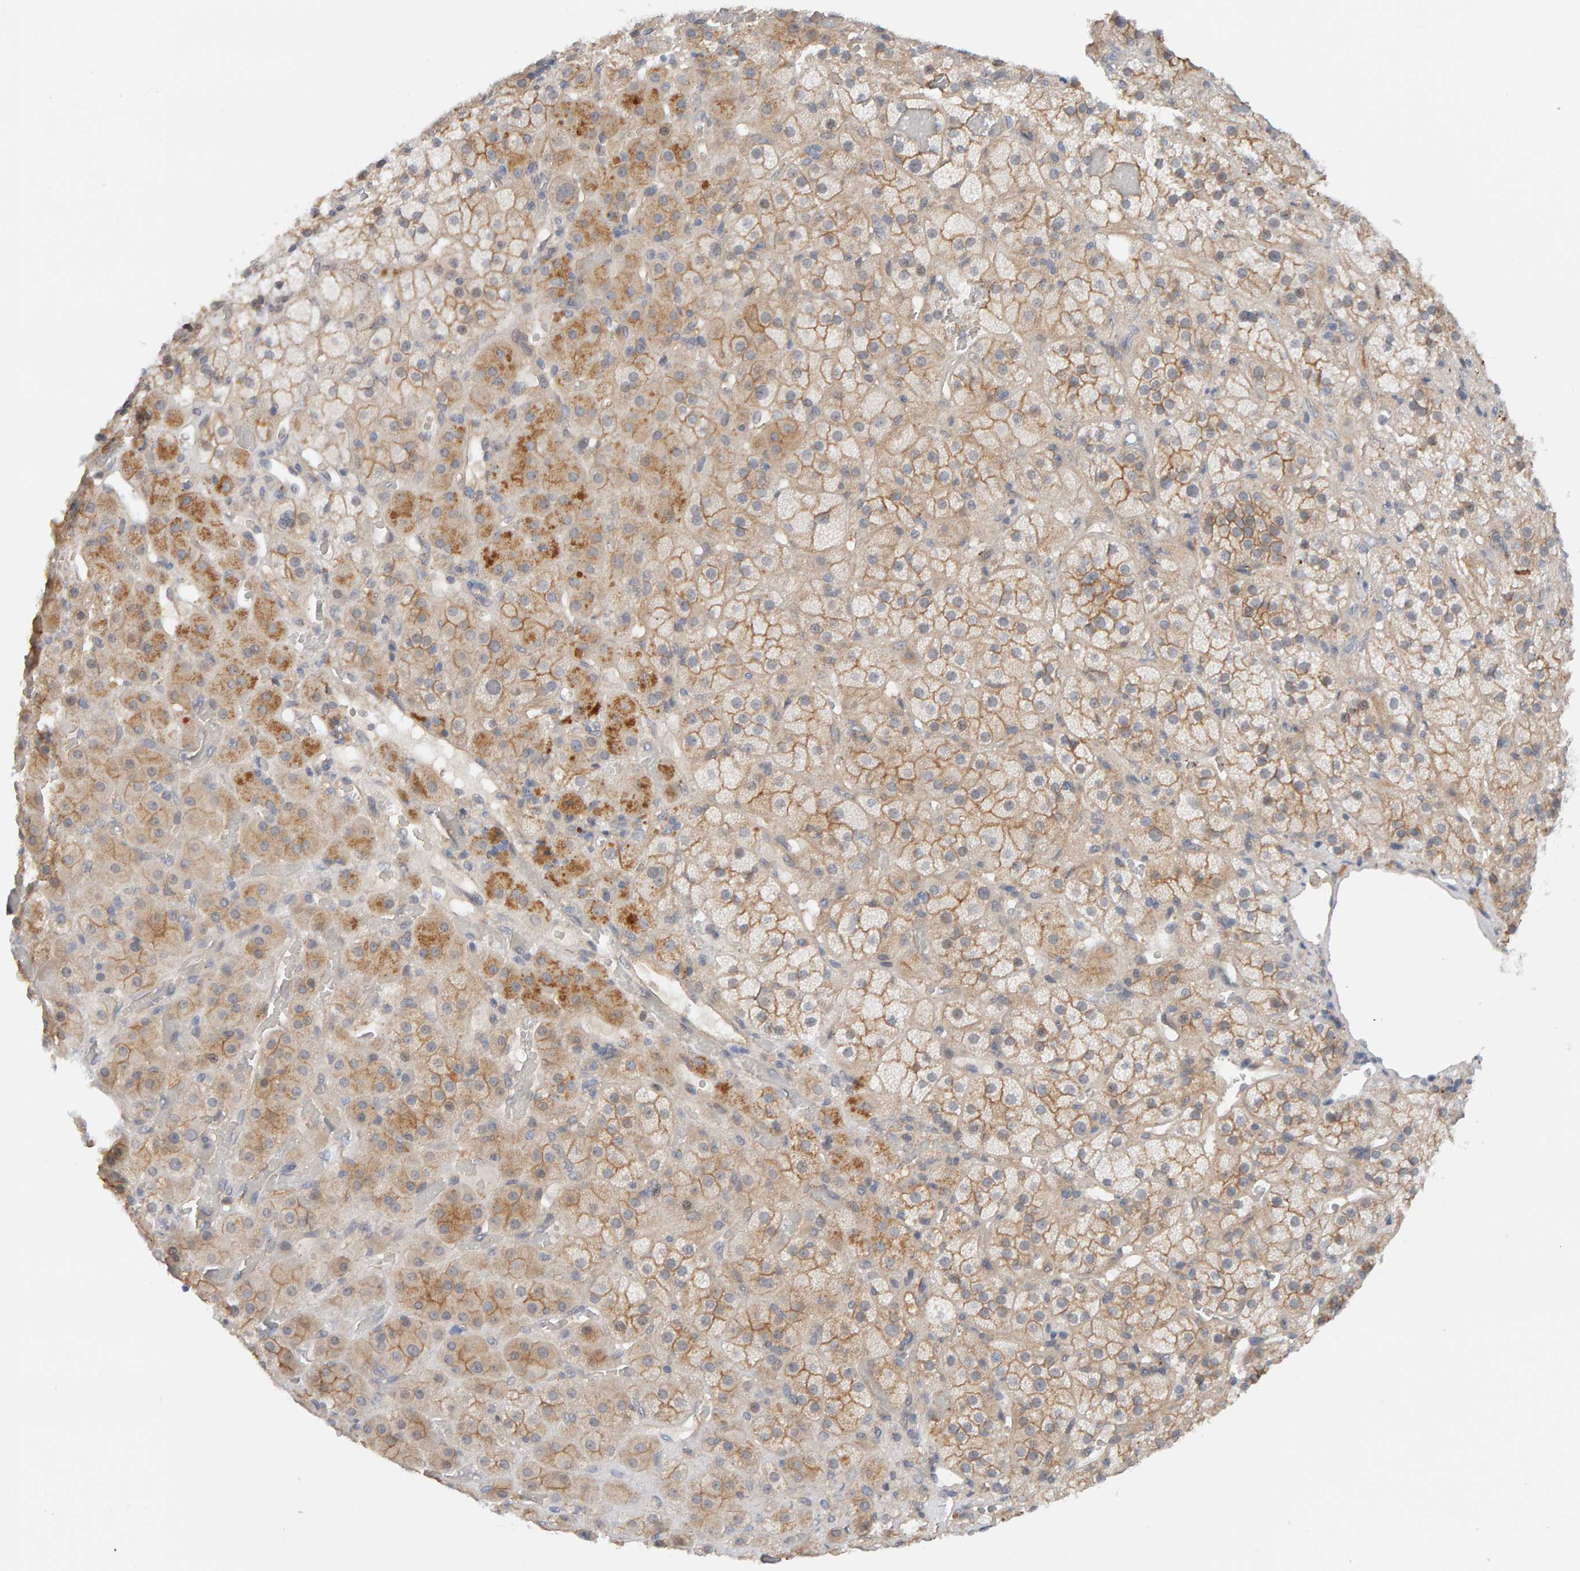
{"staining": {"intensity": "moderate", "quantity": "25%-75%", "location": "cytoplasmic/membranous"}, "tissue": "adrenal gland", "cell_type": "Glandular cells", "image_type": "normal", "snomed": [{"axis": "morphology", "description": "Normal tissue, NOS"}, {"axis": "topography", "description": "Adrenal gland"}], "caption": "Adrenal gland stained for a protein (brown) reveals moderate cytoplasmic/membranous positive staining in approximately 25%-75% of glandular cells.", "gene": "PPP1R16A", "patient": {"sex": "male", "age": 57}}